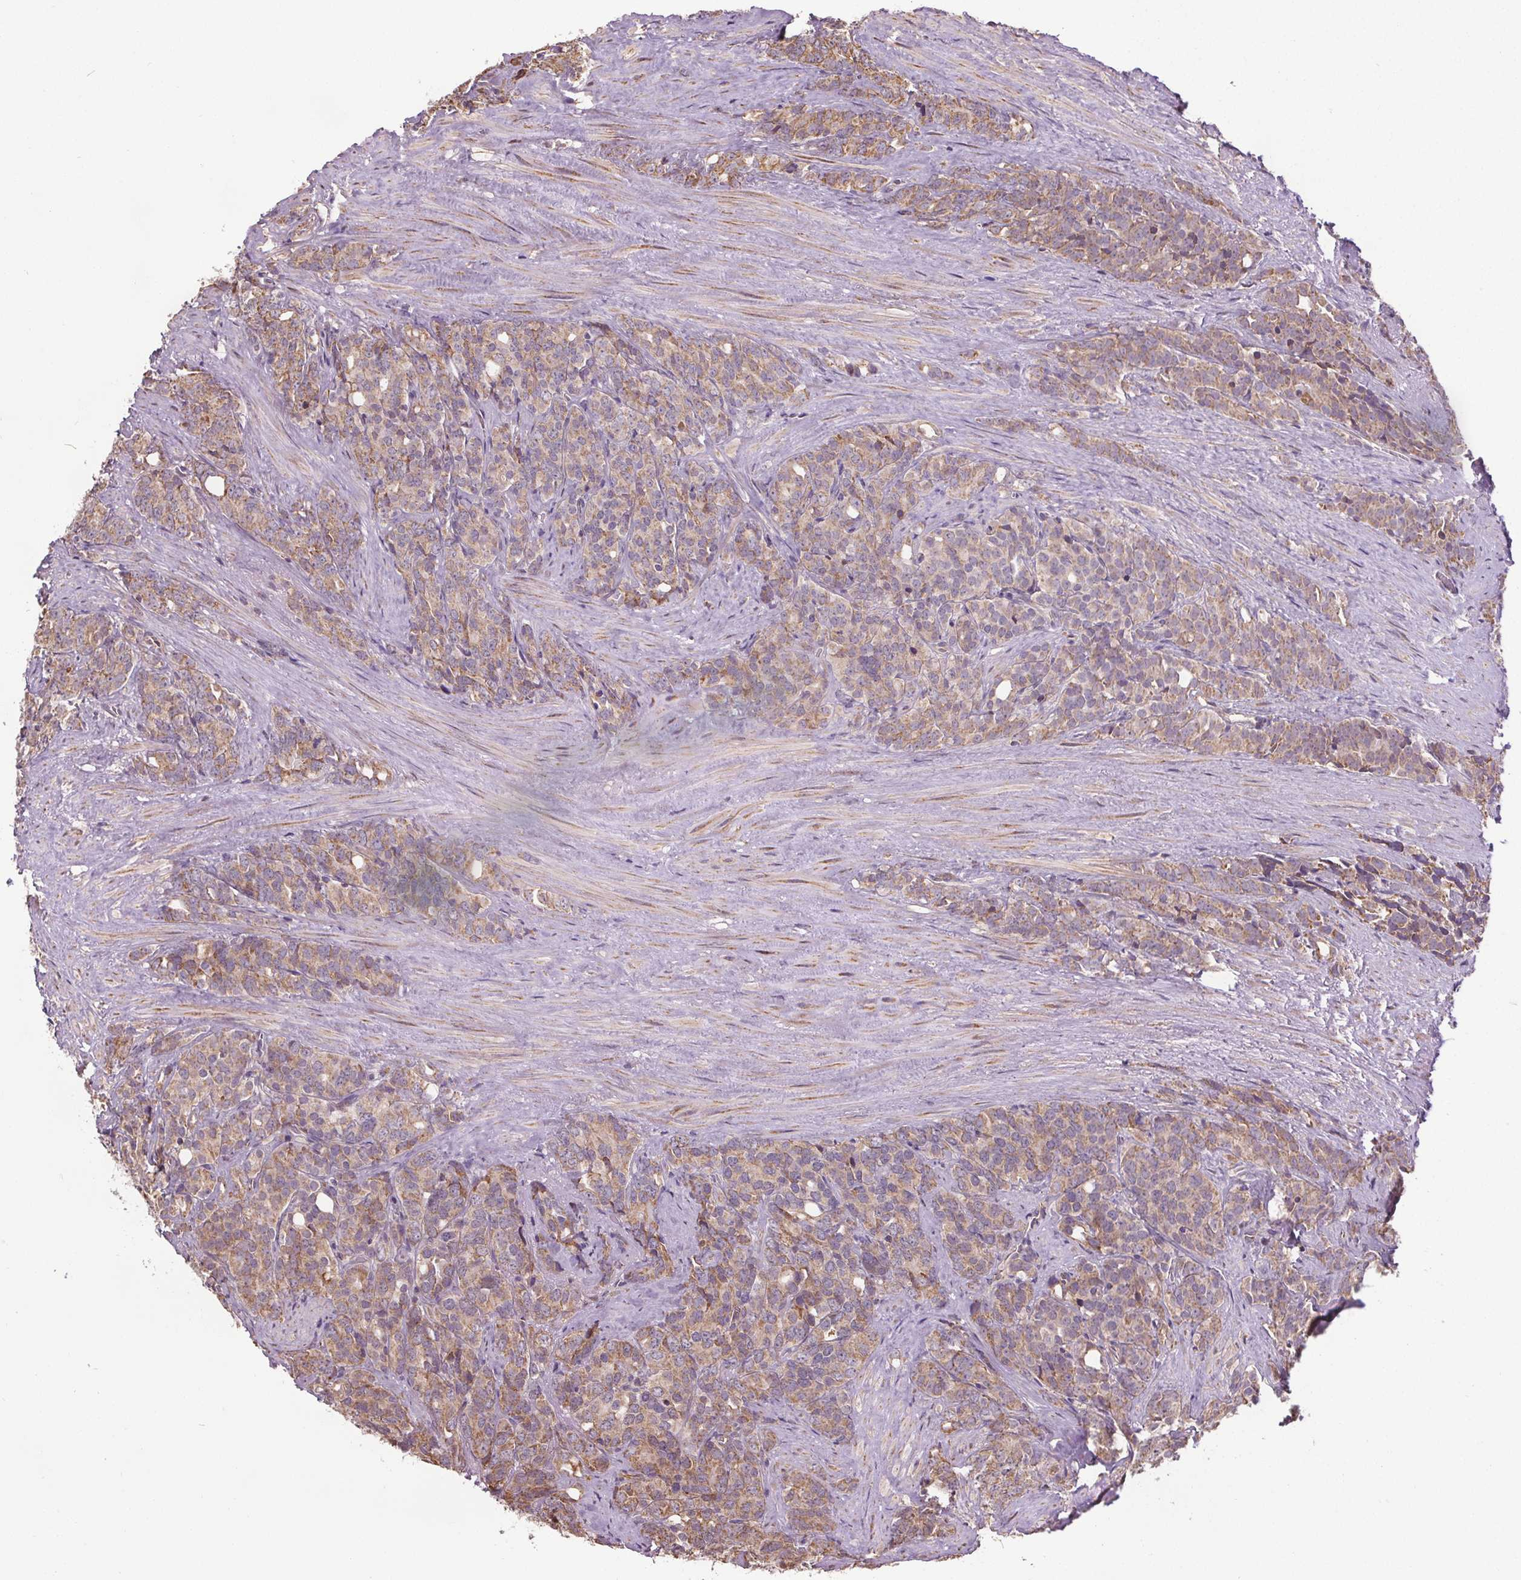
{"staining": {"intensity": "moderate", "quantity": ">75%", "location": "cytoplasmic/membranous"}, "tissue": "prostate cancer", "cell_type": "Tumor cells", "image_type": "cancer", "snomed": [{"axis": "morphology", "description": "Adenocarcinoma, High grade"}, {"axis": "topography", "description": "Prostate"}], "caption": "Prostate cancer (high-grade adenocarcinoma) tissue demonstrates moderate cytoplasmic/membranous expression in about >75% of tumor cells, visualized by immunohistochemistry. (IHC, brightfield microscopy, high magnification).", "gene": "ZNF548", "patient": {"sex": "male", "age": 84}}